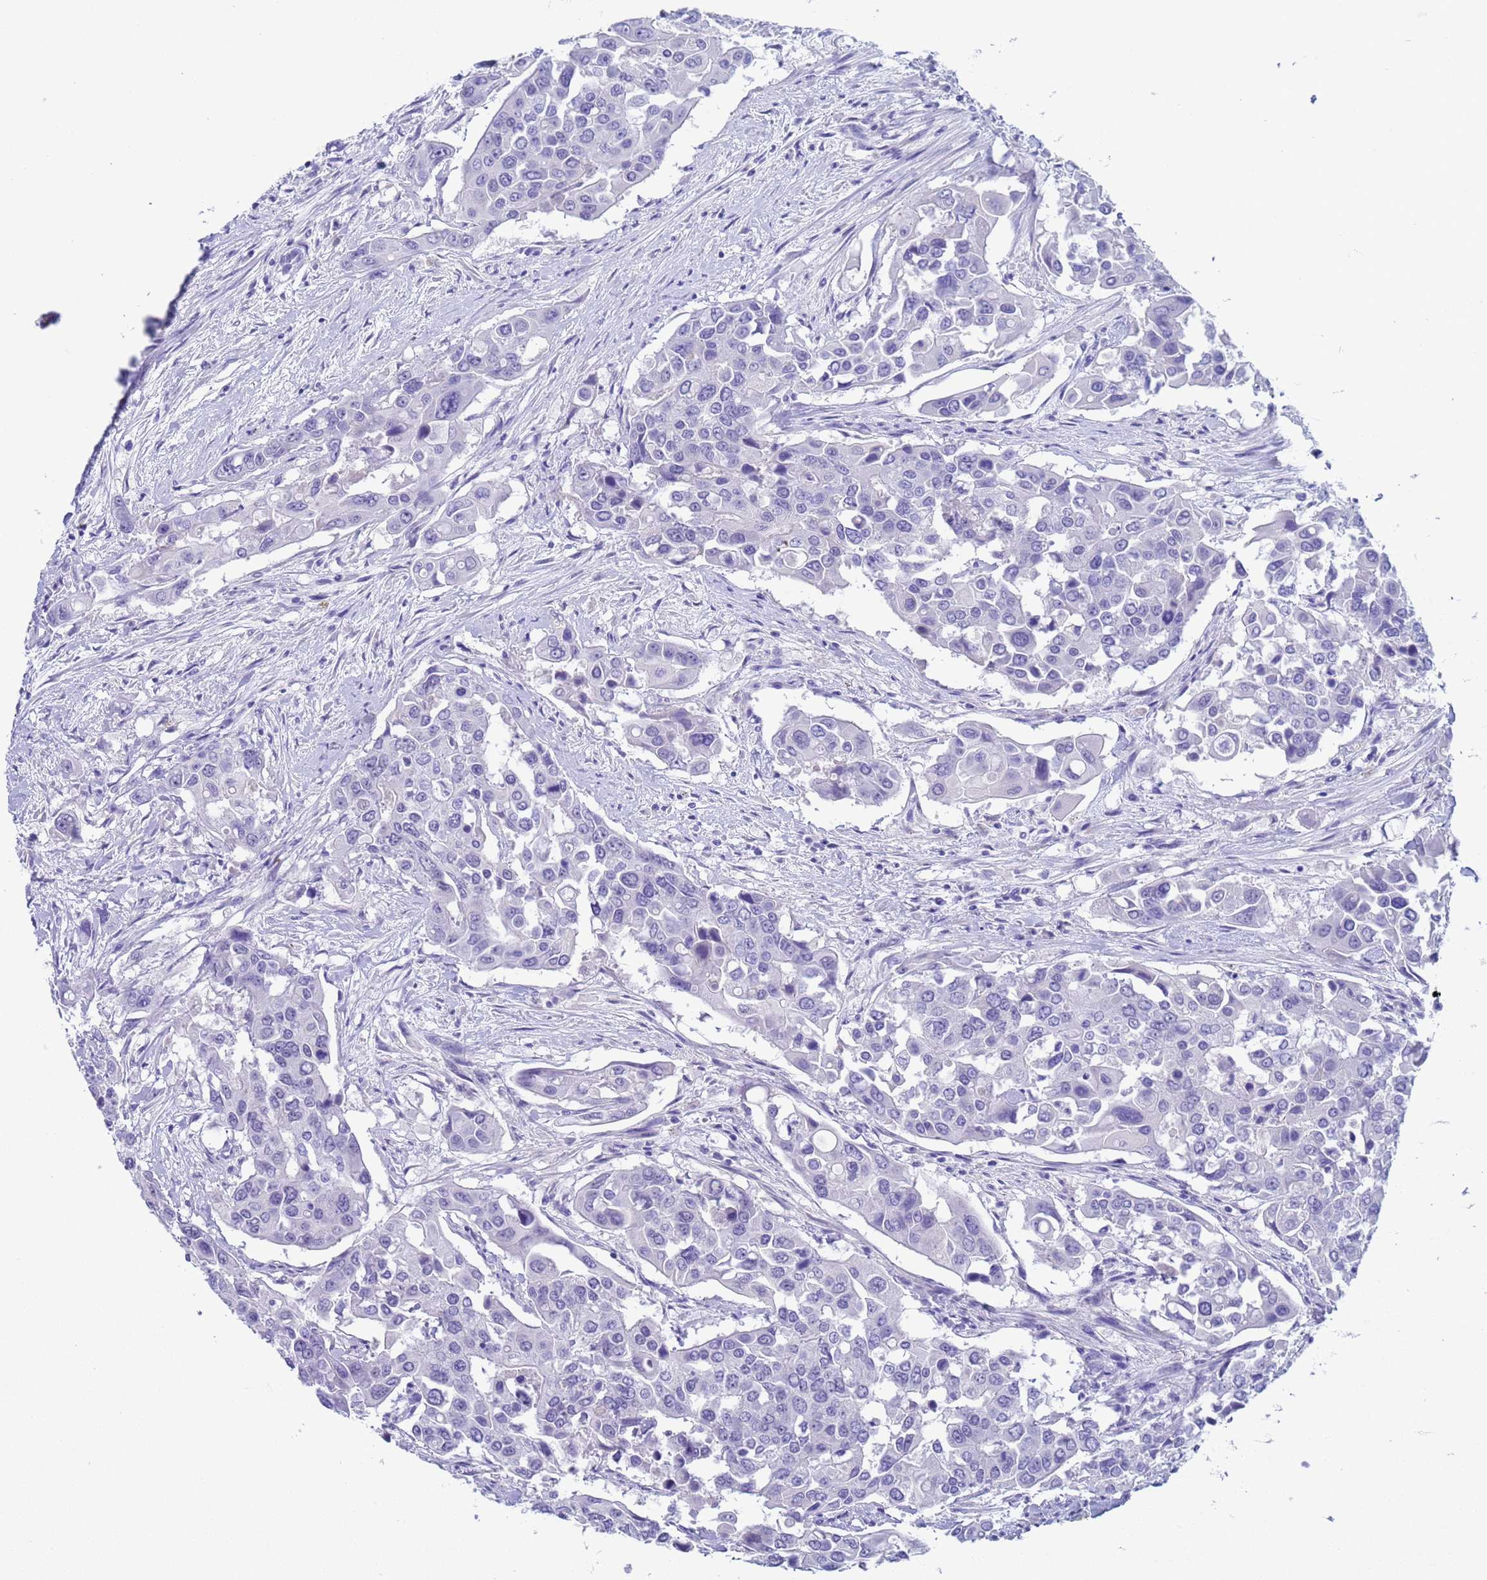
{"staining": {"intensity": "negative", "quantity": "none", "location": "none"}, "tissue": "colorectal cancer", "cell_type": "Tumor cells", "image_type": "cancer", "snomed": [{"axis": "morphology", "description": "Adenocarcinoma, NOS"}, {"axis": "topography", "description": "Colon"}], "caption": "DAB (3,3'-diaminobenzidine) immunohistochemical staining of colorectal cancer (adenocarcinoma) reveals no significant staining in tumor cells.", "gene": "CKM", "patient": {"sex": "male", "age": 77}}